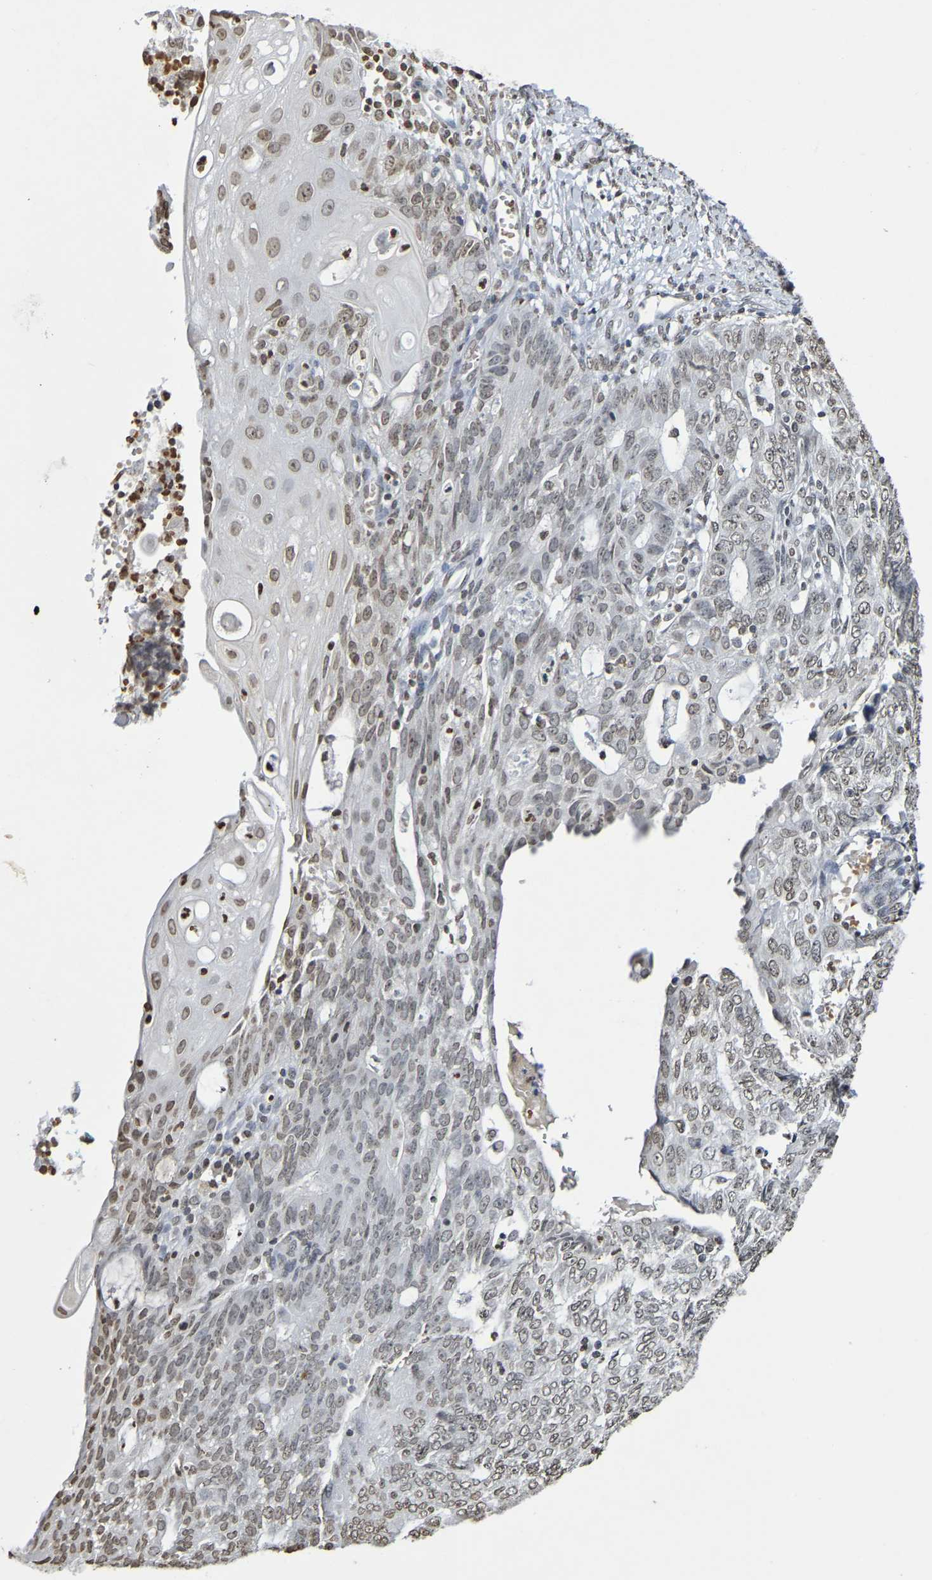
{"staining": {"intensity": "weak", "quantity": "25%-75%", "location": "nuclear"}, "tissue": "endometrial cancer", "cell_type": "Tumor cells", "image_type": "cancer", "snomed": [{"axis": "morphology", "description": "Adenocarcinoma, NOS"}, {"axis": "topography", "description": "Endometrium"}], "caption": "Weak nuclear positivity for a protein is identified in approximately 25%-75% of tumor cells of endometrial cancer (adenocarcinoma) using immunohistochemistry.", "gene": "ATF4", "patient": {"sex": "female", "age": 32}}